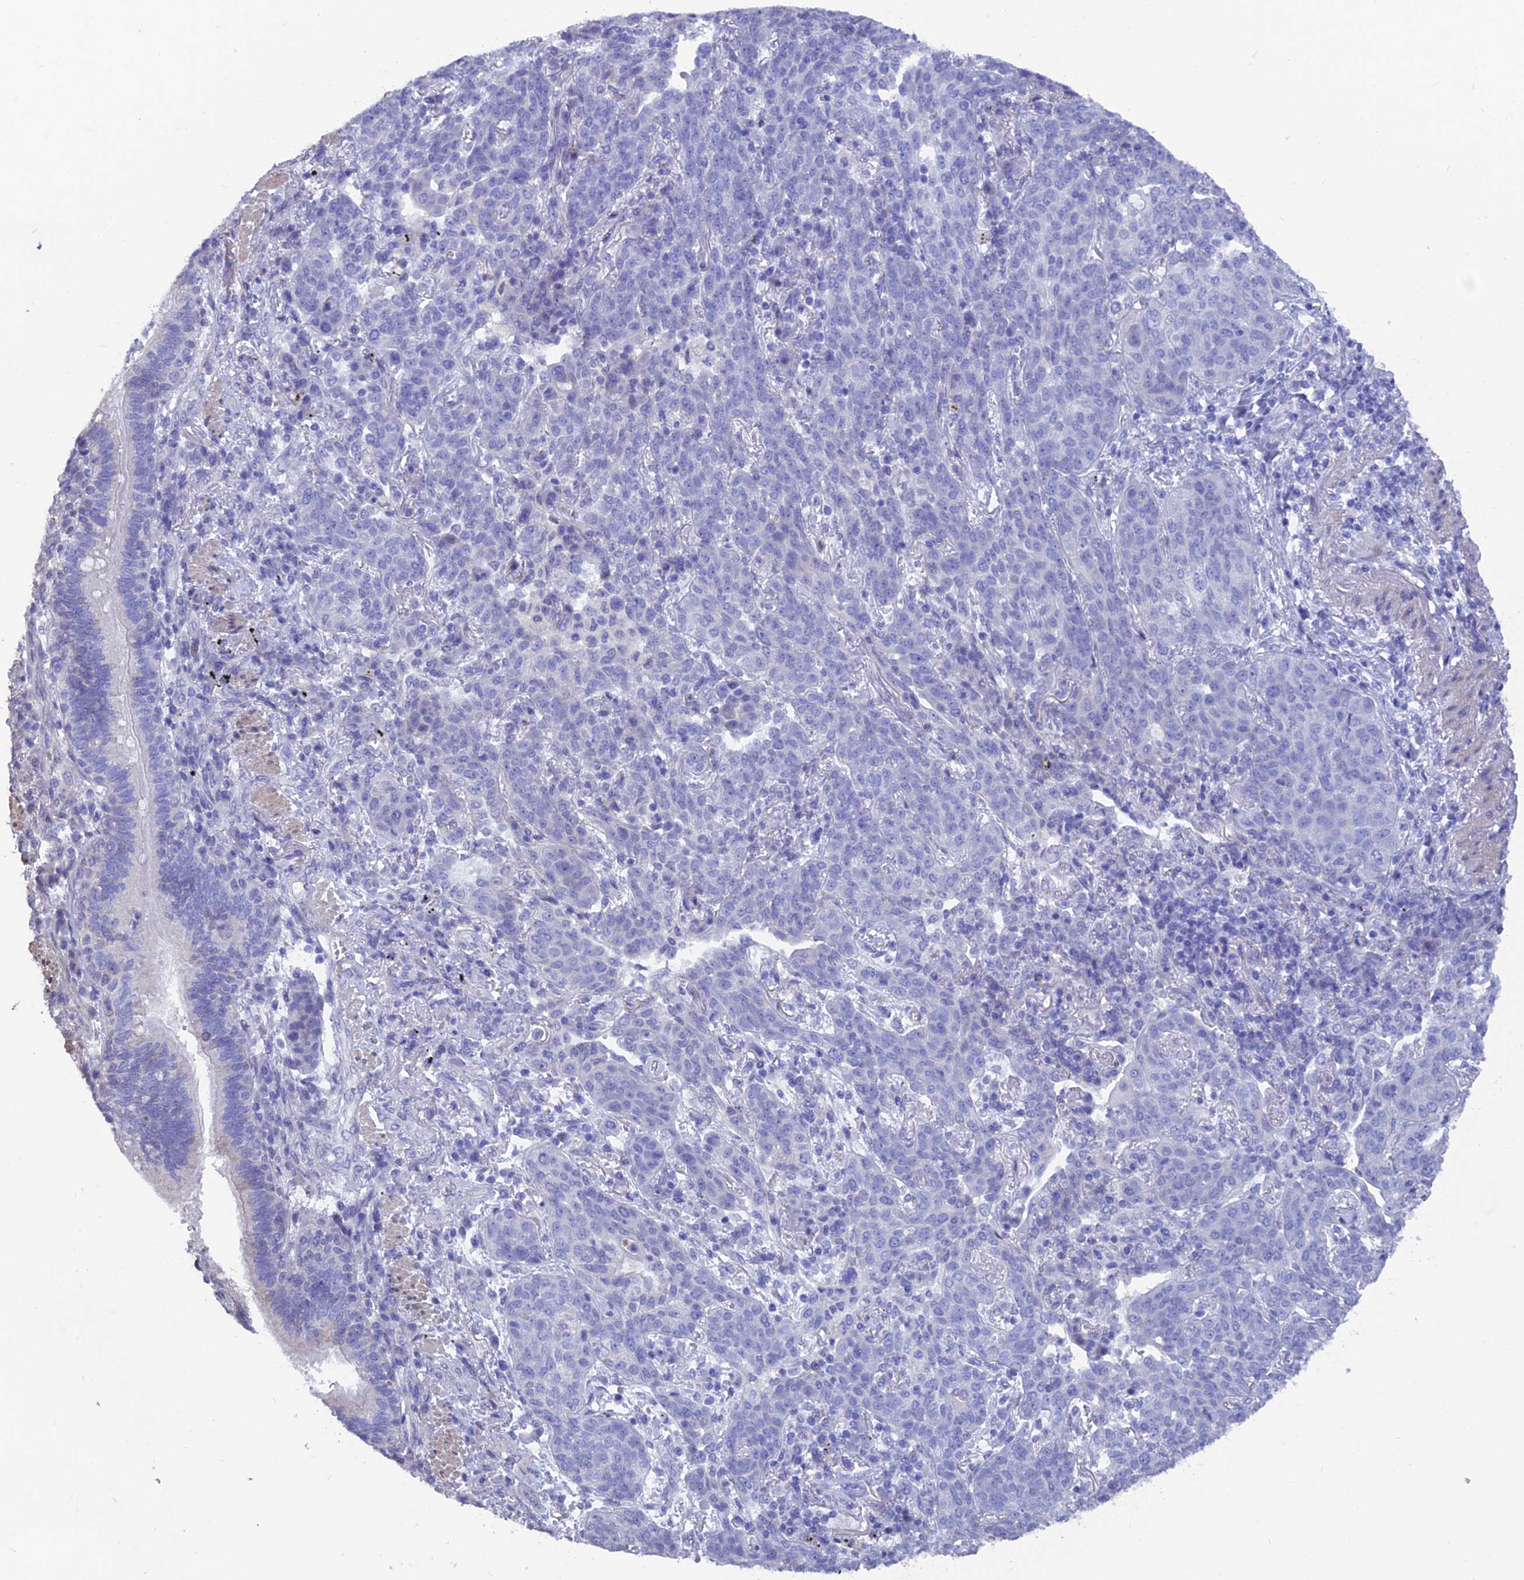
{"staining": {"intensity": "negative", "quantity": "none", "location": "none"}, "tissue": "lung cancer", "cell_type": "Tumor cells", "image_type": "cancer", "snomed": [{"axis": "morphology", "description": "Squamous cell carcinoma, NOS"}, {"axis": "topography", "description": "Lung"}], "caption": "Immunohistochemistry micrograph of neoplastic tissue: human lung cancer (squamous cell carcinoma) stained with DAB (3,3'-diaminobenzidine) reveals no significant protein positivity in tumor cells.", "gene": "AK4", "patient": {"sex": "female", "age": 70}}